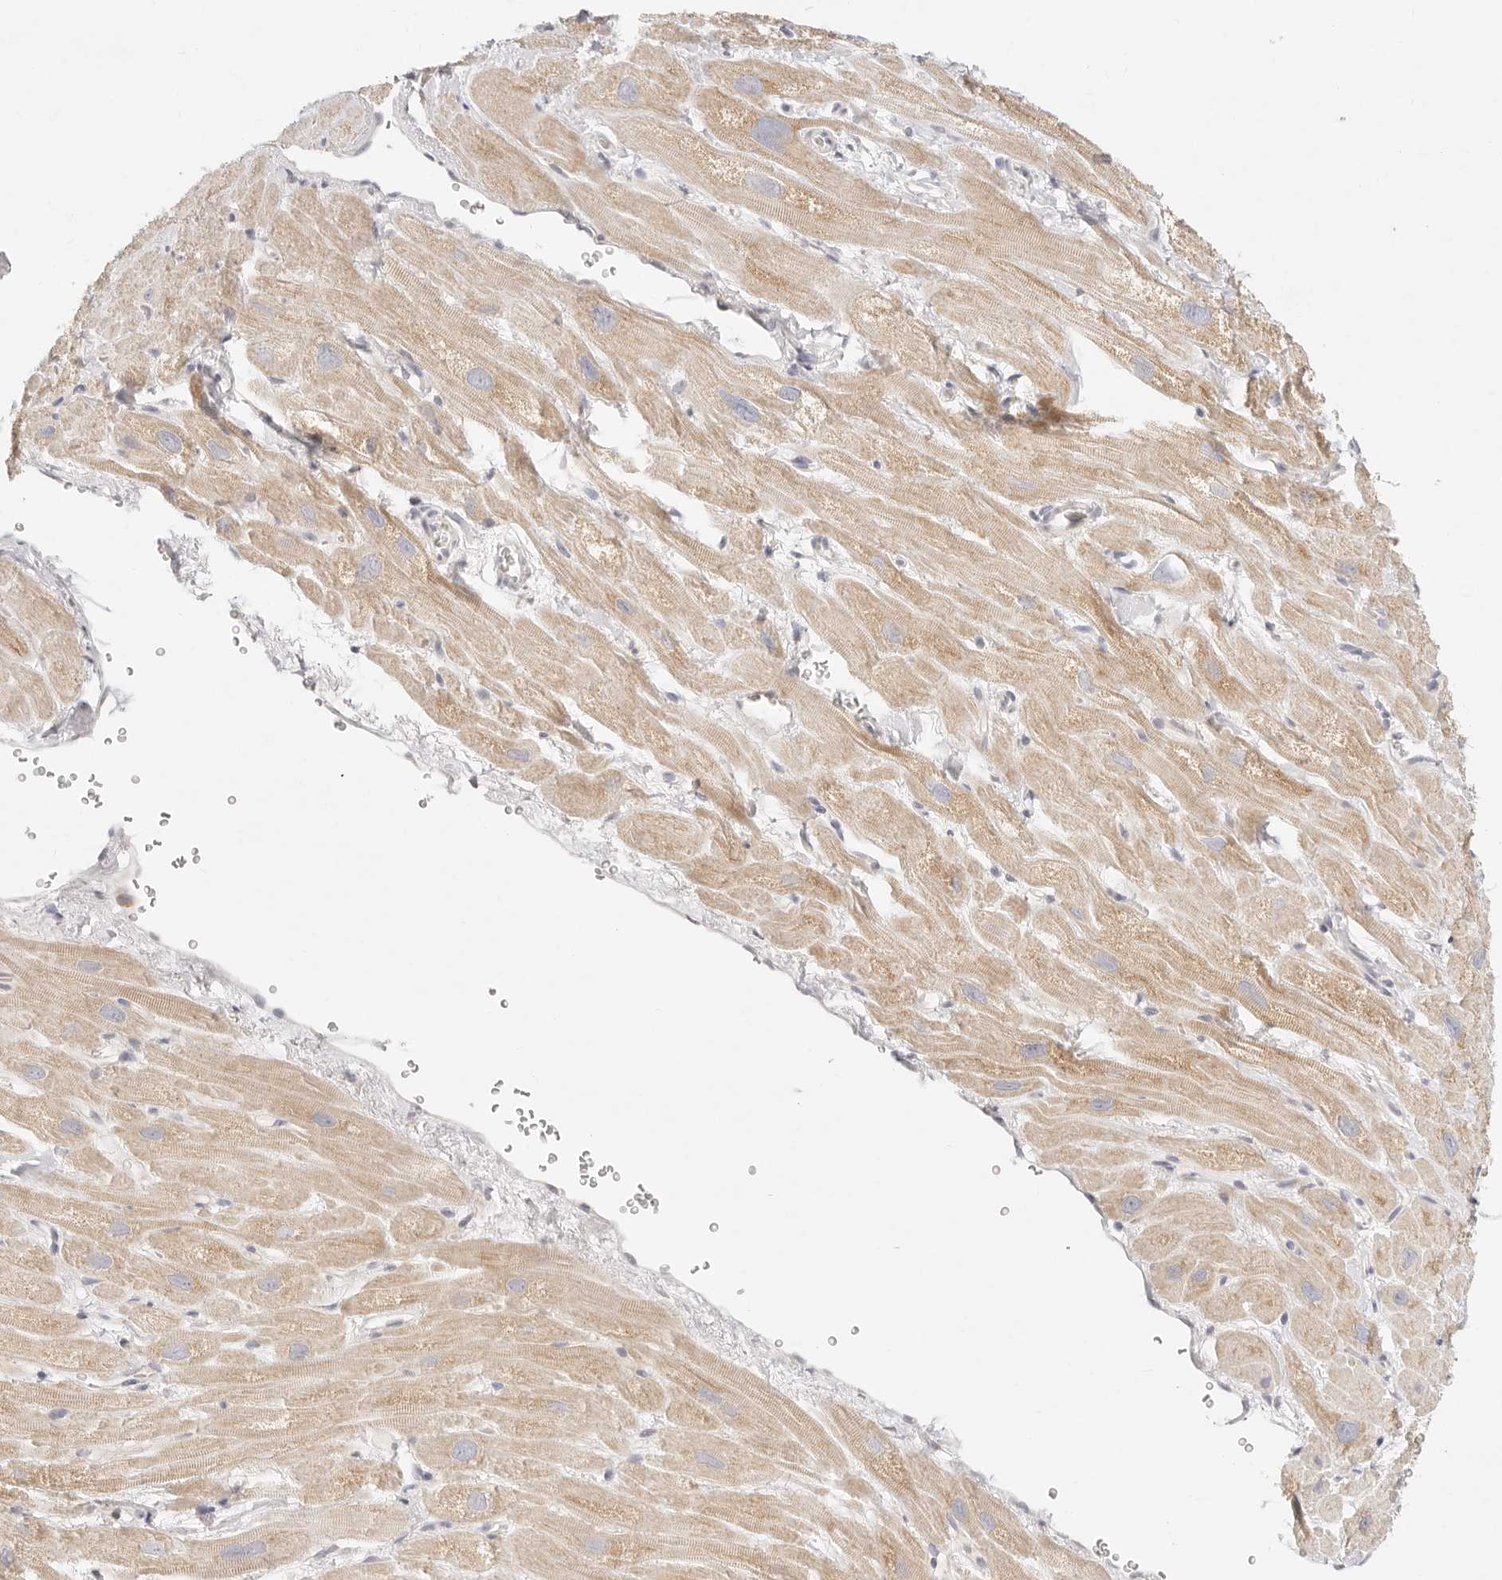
{"staining": {"intensity": "moderate", "quantity": ">75%", "location": "cytoplasmic/membranous"}, "tissue": "heart muscle", "cell_type": "Cardiomyocytes", "image_type": "normal", "snomed": [{"axis": "morphology", "description": "Normal tissue, NOS"}, {"axis": "topography", "description": "Heart"}], "caption": "This photomicrograph demonstrates IHC staining of benign human heart muscle, with medium moderate cytoplasmic/membranous expression in about >75% of cardiomyocytes.", "gene": "GPR156", "patient": {"sex": "male", "age": 49}}